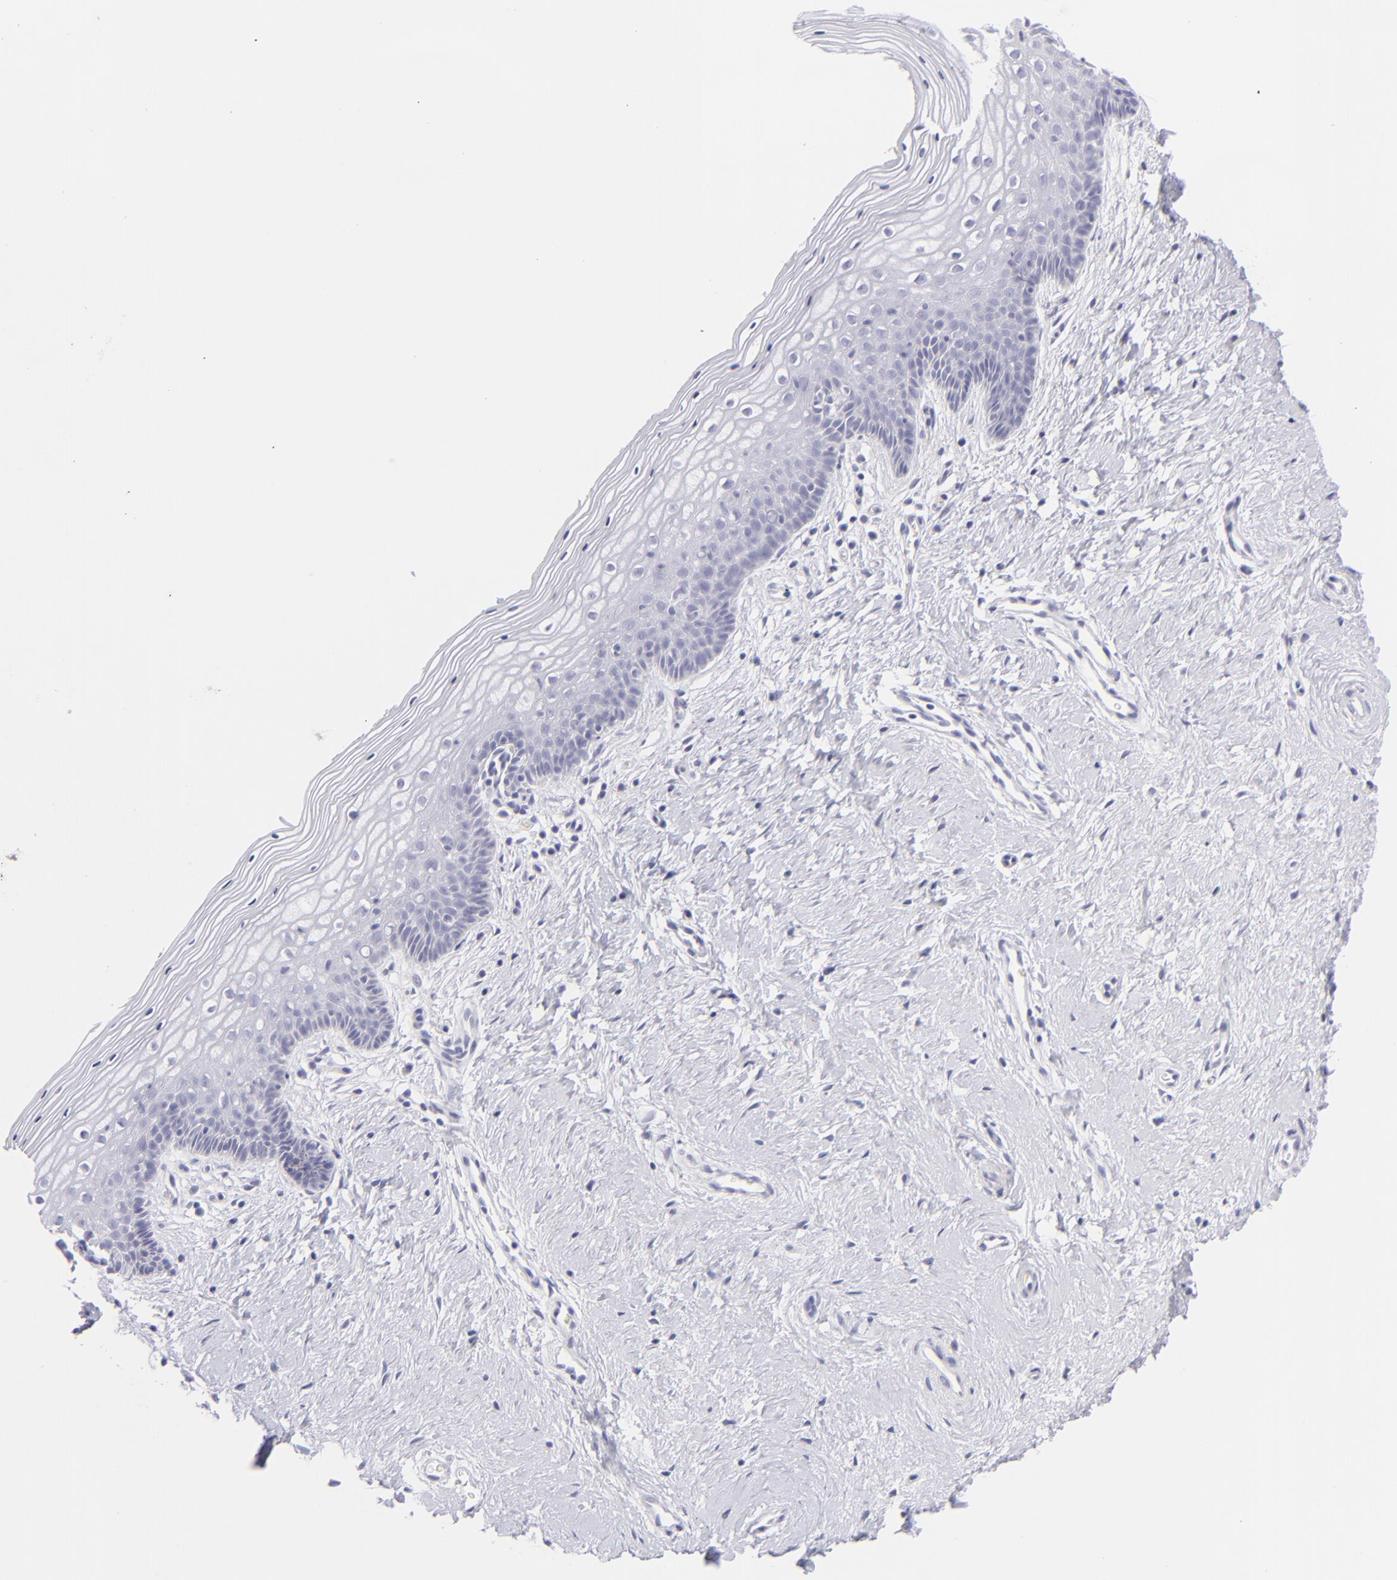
{"staining": {"intensity": "negative", "quantity": "none", "location": "none"}, "tissue": "vagina", "cell_type": "Squamous epithelial cells", "image_type": "normal", "snomed": [{"axis": "morphology", "description": "Normal tissue, NOS"}, {"axis": "topography", "description": "Vagina"}], "caption": "Immunohistochemistry histopathology image of normal vagina: human vagina stained with DAB exhibits no significant protein staining in squamous epithelial cells.", "gene": "FCER2", "patient": {"sex": "female", "age": 46}}